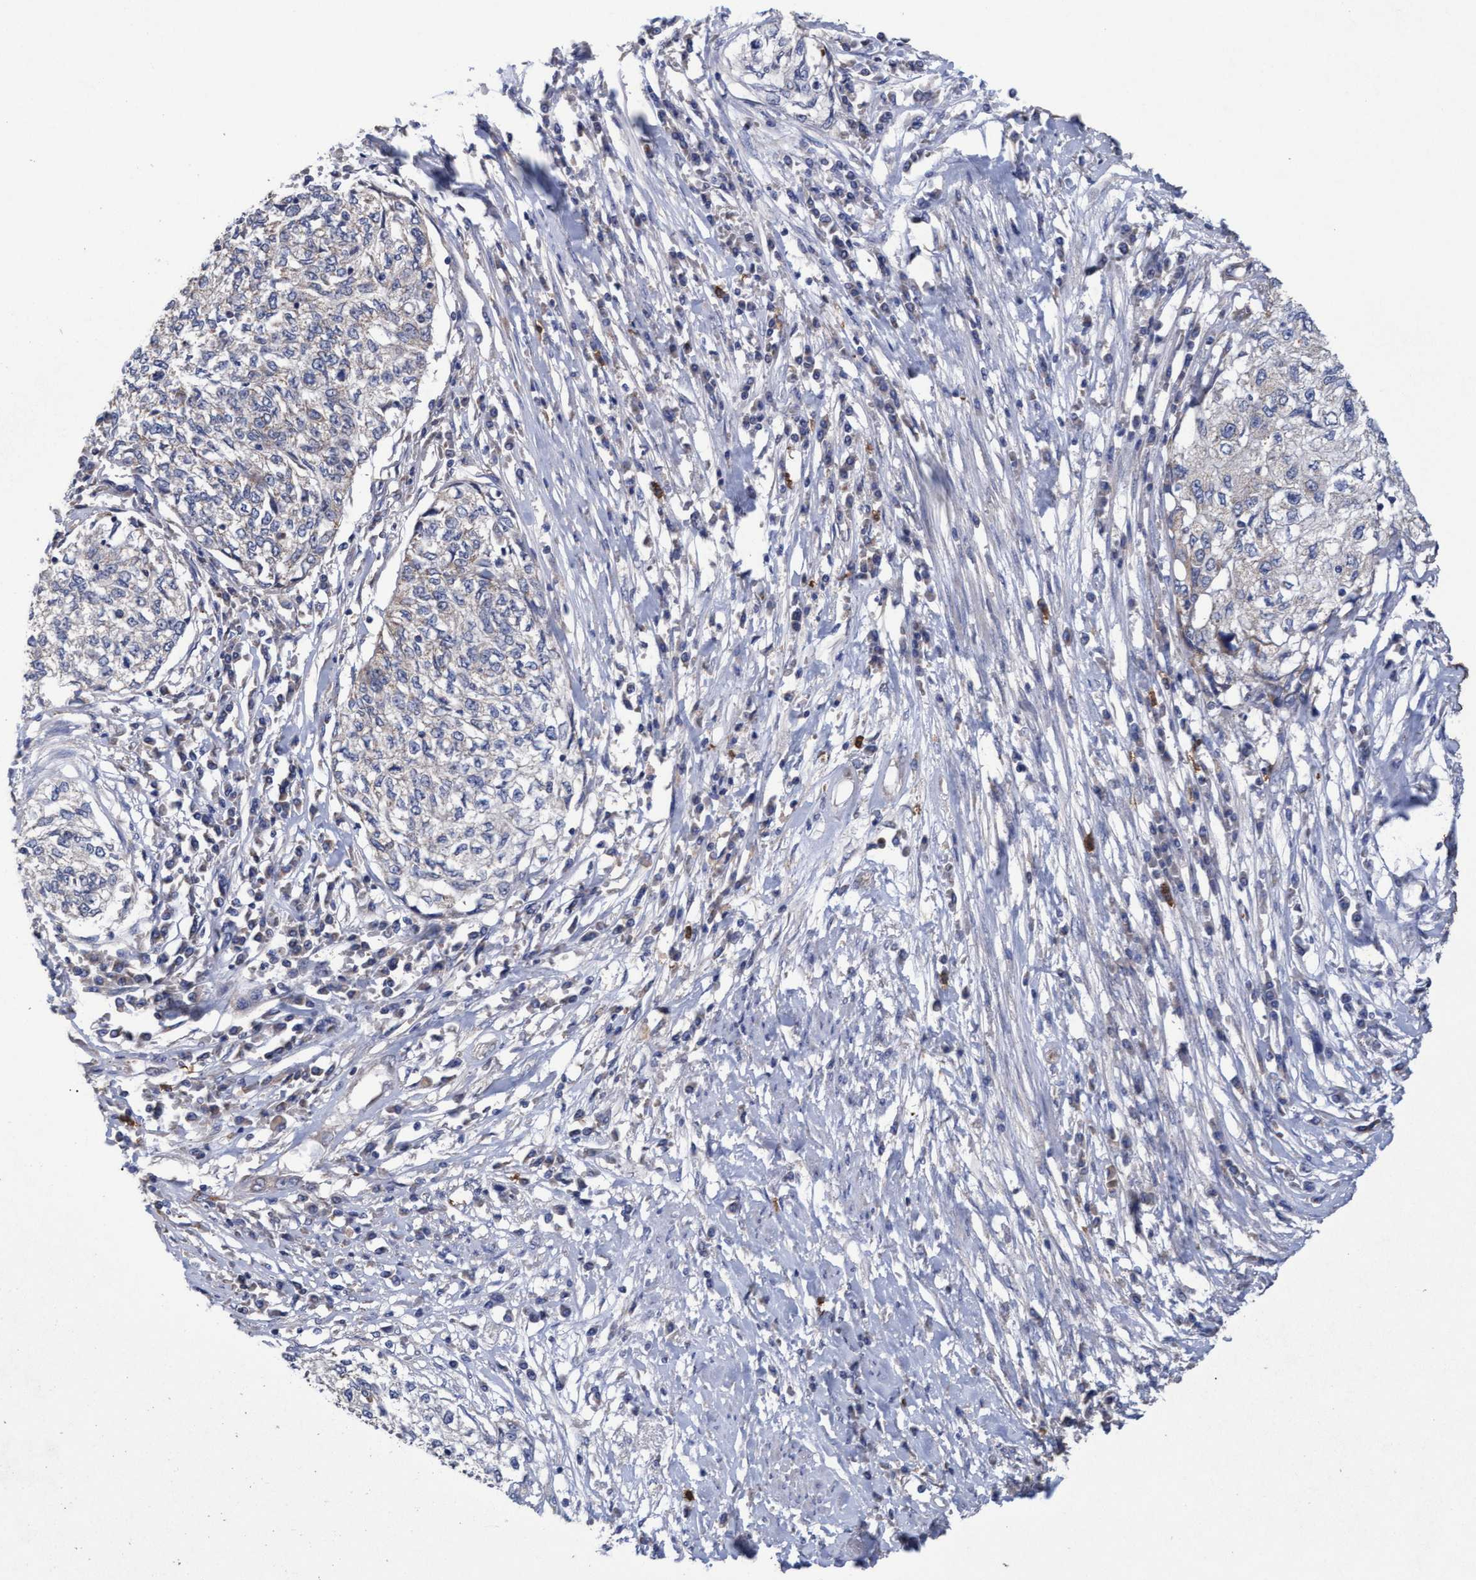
{"staining": {"intensity": "negative", "quantity": "none", "location": "none"}, "tissue": "cervical cancer", "cell_type": "Tumor cells", "image_type": "cancer", "snomed": [{"axis": "morphology", "description": "Squamous cell carcinoma, NOS"}, {"axis": "topography", "description": "Cervix"}], "caption": "The histopathology image displays no significant expression in tumor cells of cervical cancer.", "gene": "MRPL38", "patient": {"sex": "female", "age": 57}}